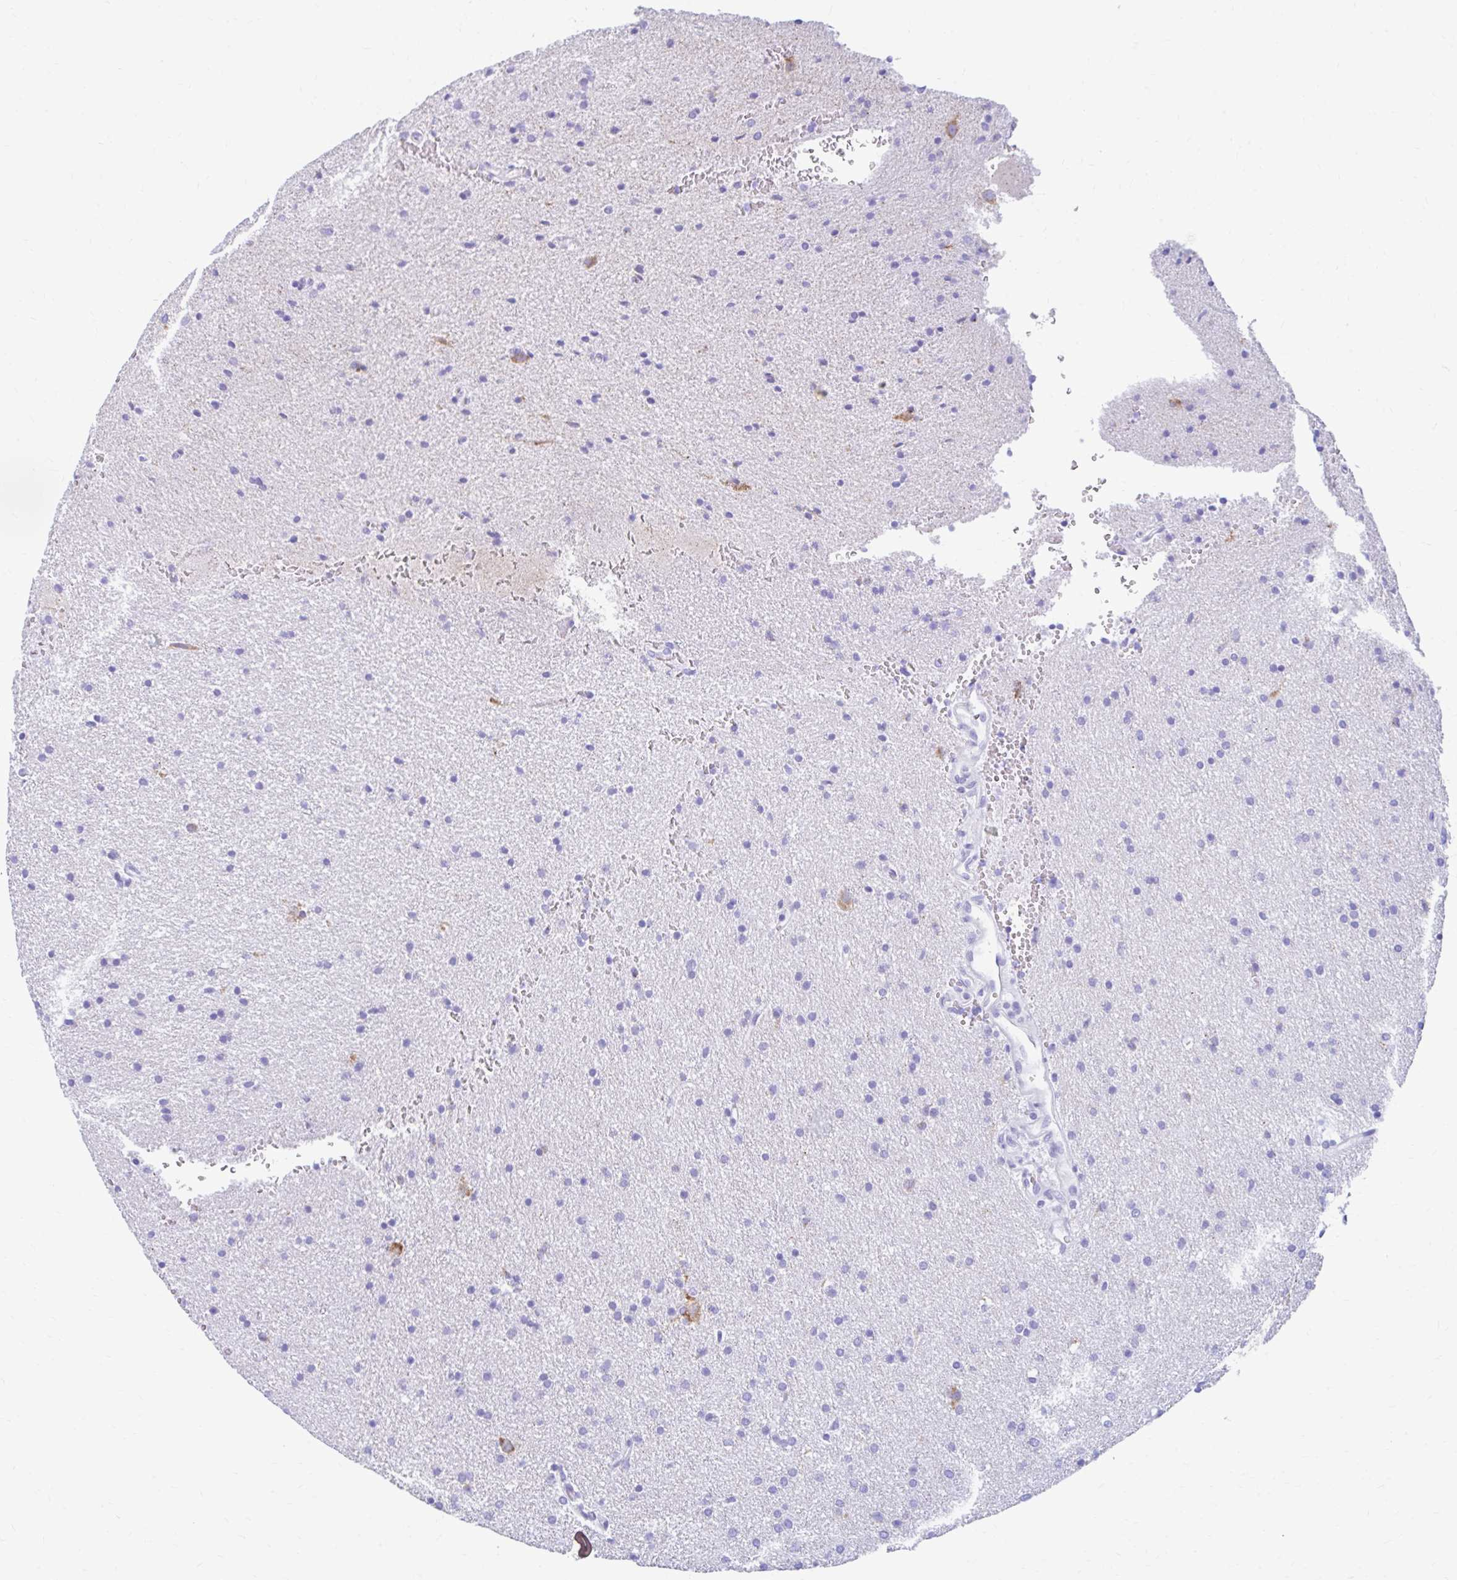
{"staining": {"intensity": "negative", "quantity": "none", "location": "none"}, "tissue": "glioma", "cell_type": "Tumor cells", "image_type": "cancer", "snomed": [{"axis": "morphology", "description": "Glioma, malignant, Low grade"}, {"axis": "topography", "description": "Brain"}], "caption": "Micrograph shows no protein staining in tumor cells of glioma tissue.", "gene": "NSG2", "patient": {"sex": "female", "age": 34}}